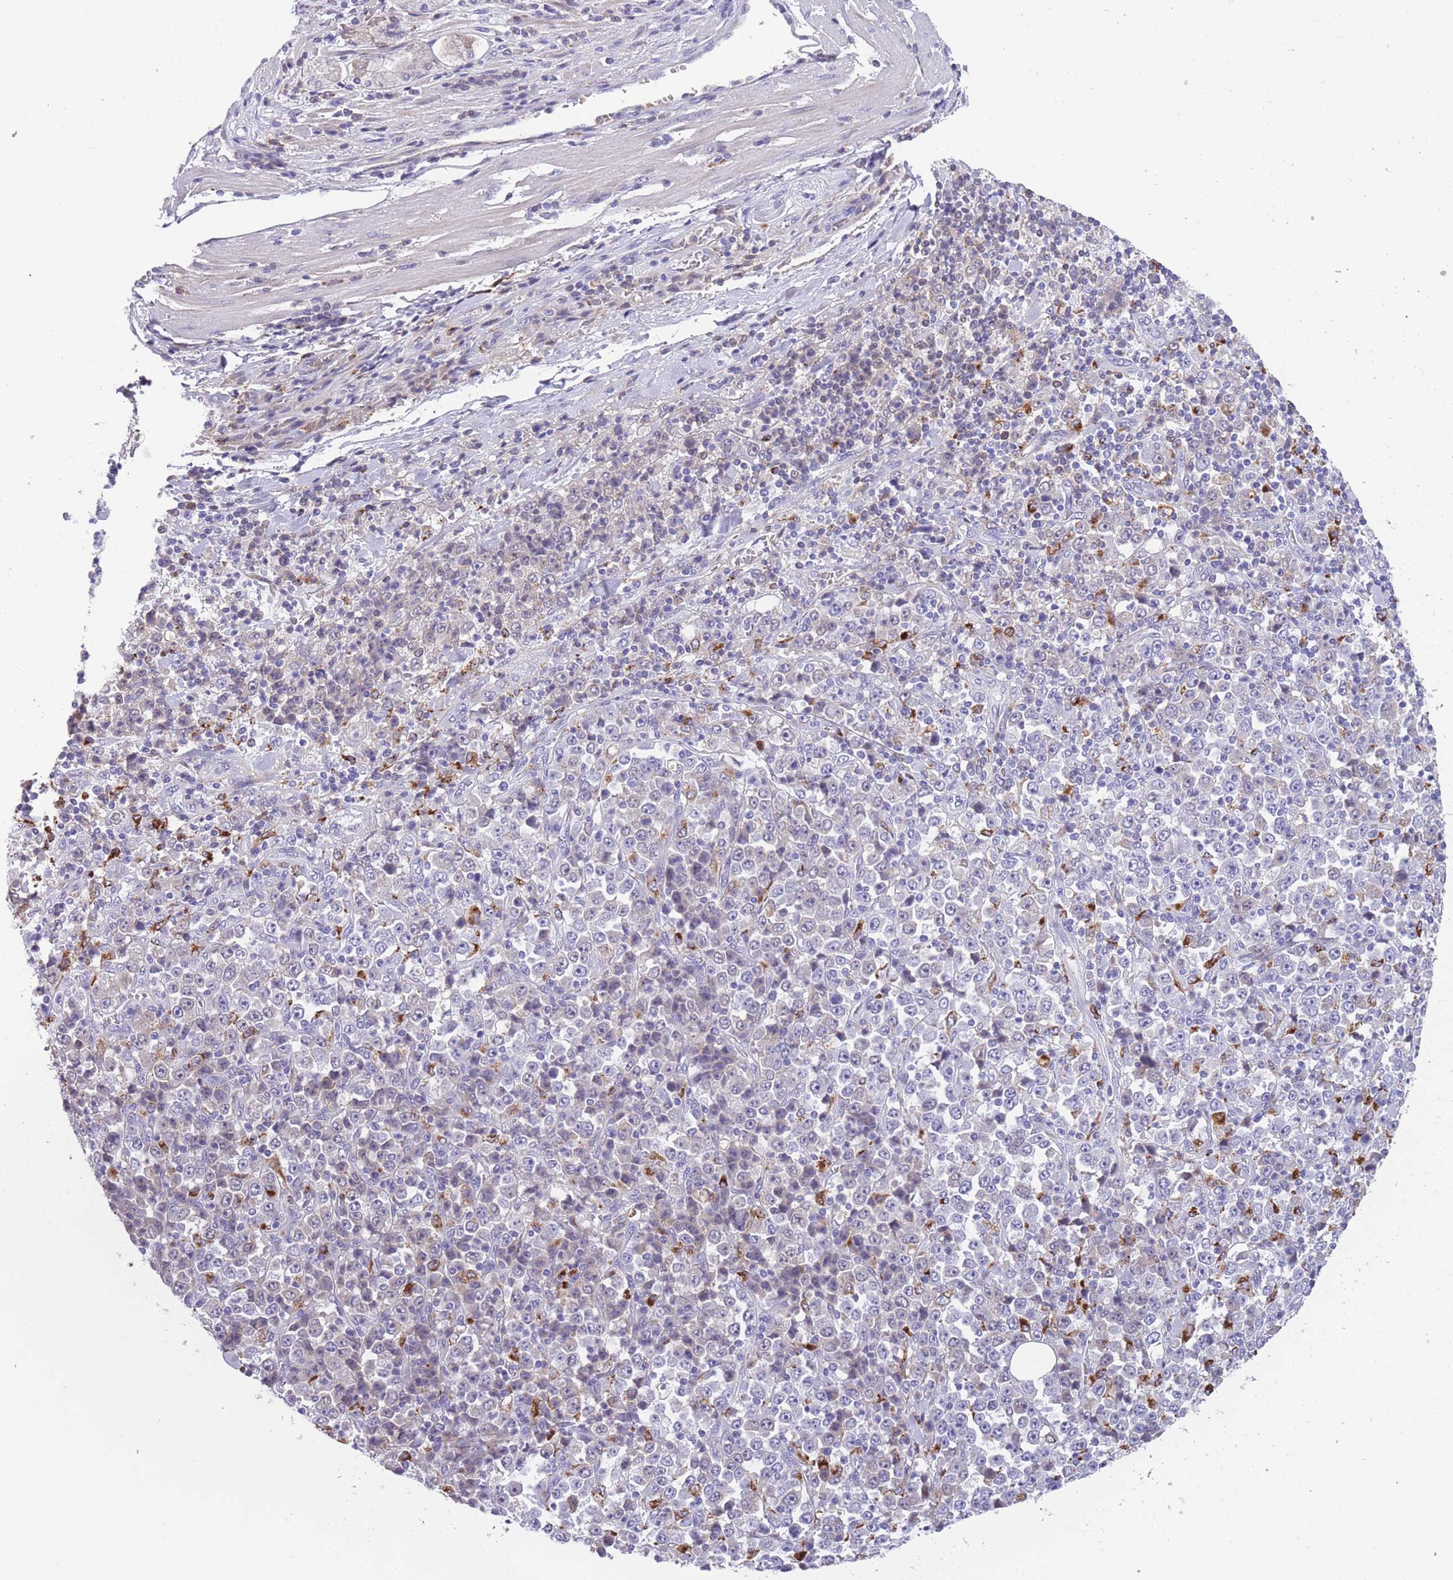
{"staining": {"intensity": "weak", "quantity": "<25%", "location": "cytoplasmic/membranous"}, "tissue": "stomach cancer", "cell_type": "Tumor cells", "image_type": "cancer", "snomed": [{"axis": "morphology", "description": "Normal tissue, NOS"}, {"axis": "morphology", "description": "Adenocarcinoma, NOS"}, {"axis": "topography", "description": "Stomach, upper"}, {"axis": "topography", "description": "Stomach"}], "caption": "This is an IHC histopathology image of stomach cancer (adenocarcinoma). There is no expression in tumor cells.", "gene": "GNAT1", "patient": {"sex": "male", "age": 59}}